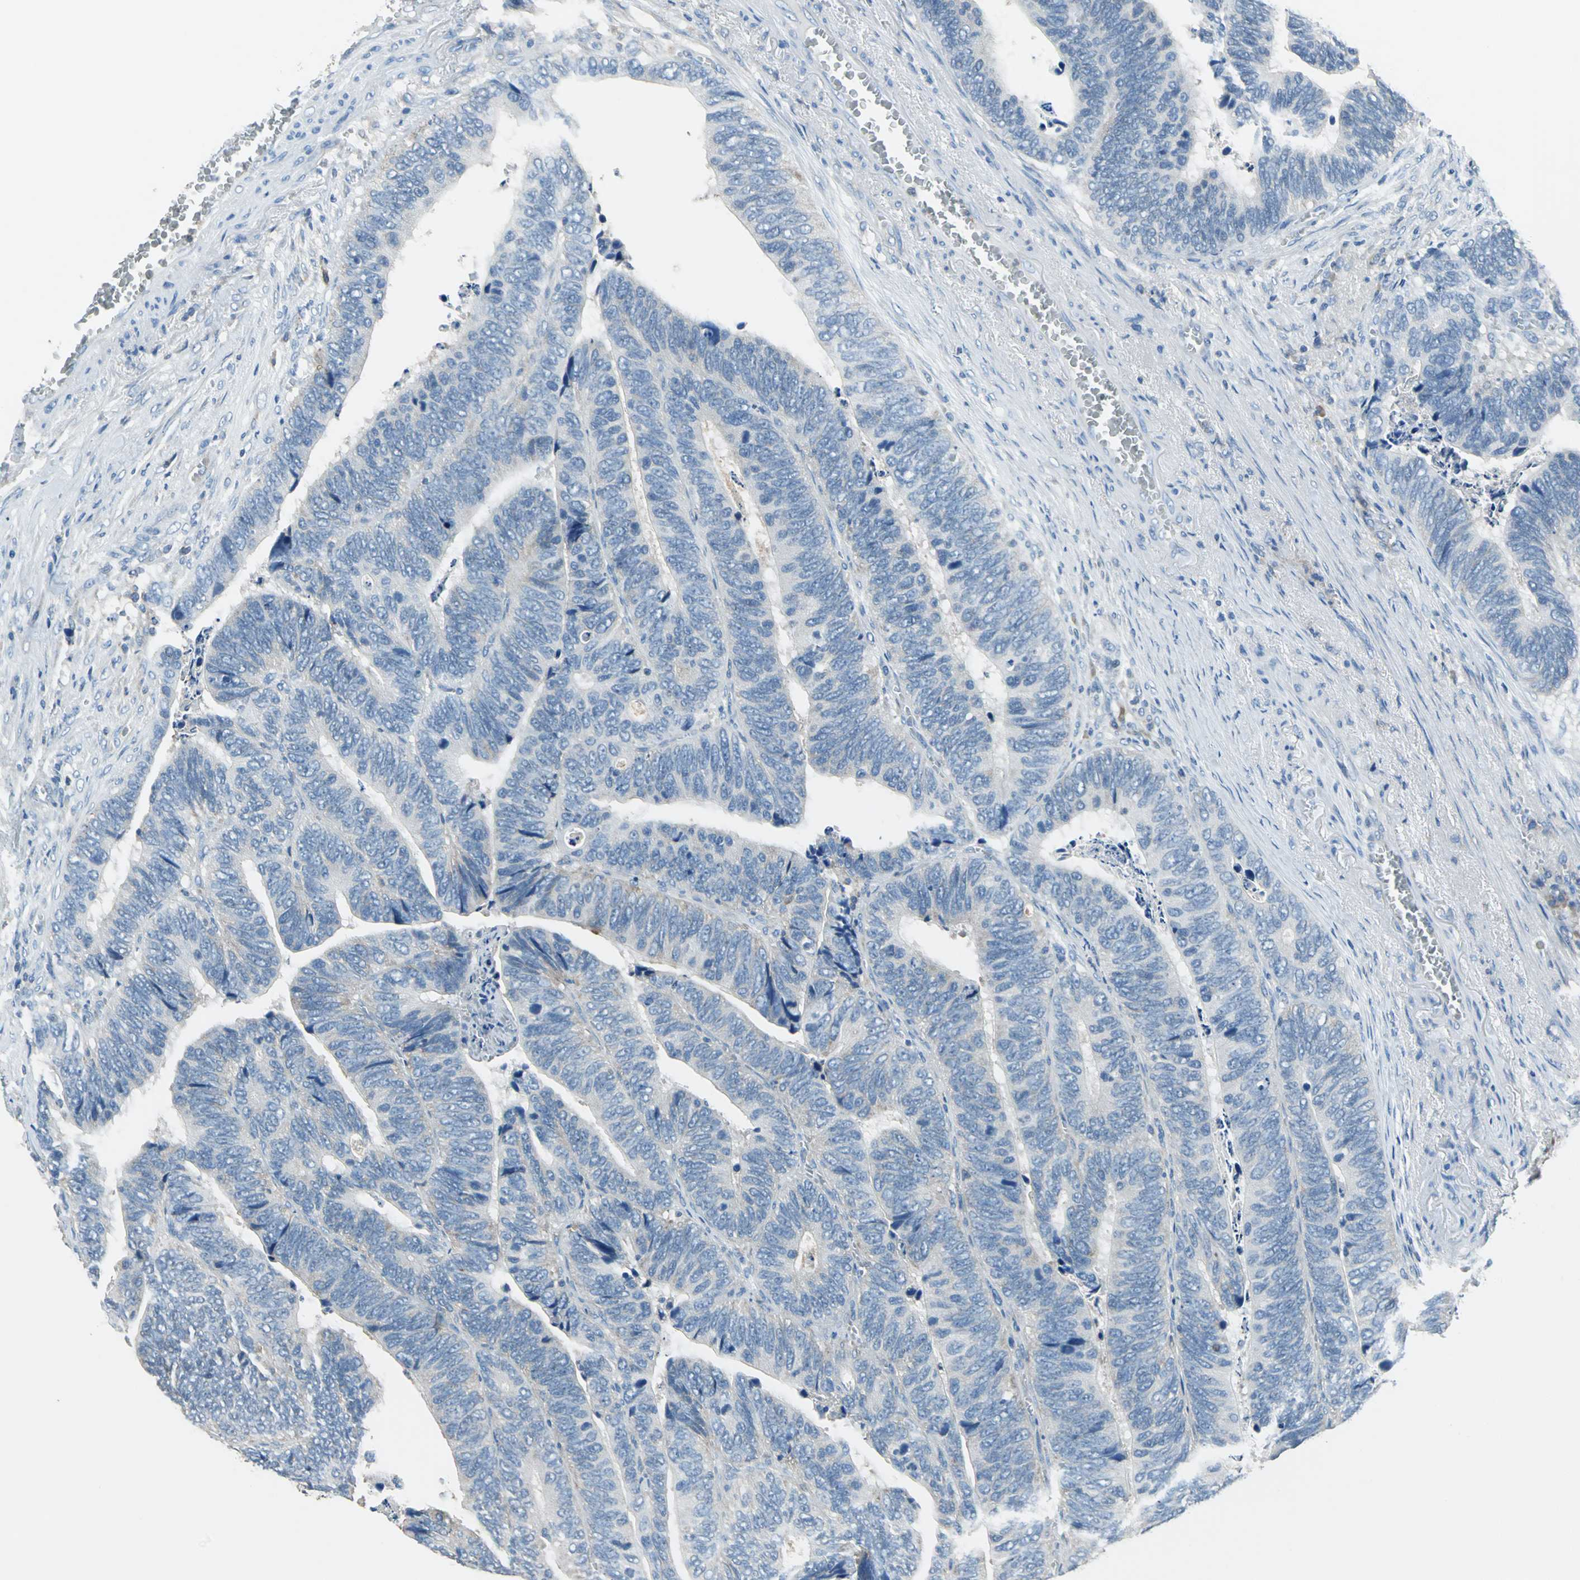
{"staining": {"intensity": "weak", "quantity": "<25%", "location": "cytoplasmic/membranous"}, "tissue": "colorectal cancer", "cell_type": "Tumor cells", "image_type": "cancer", "snomed": [{"axis": "morphology", "description": "Adenocarcinoma, NOS"}, {"axis": "topography", "description": "Colon"}], "caption": "This is an IHC image of adenocarcinoma (colorectal). There is no positivity in tumor cells.", "gene": "PRKCA", "patient": {"sex": "male", "age": 72}}